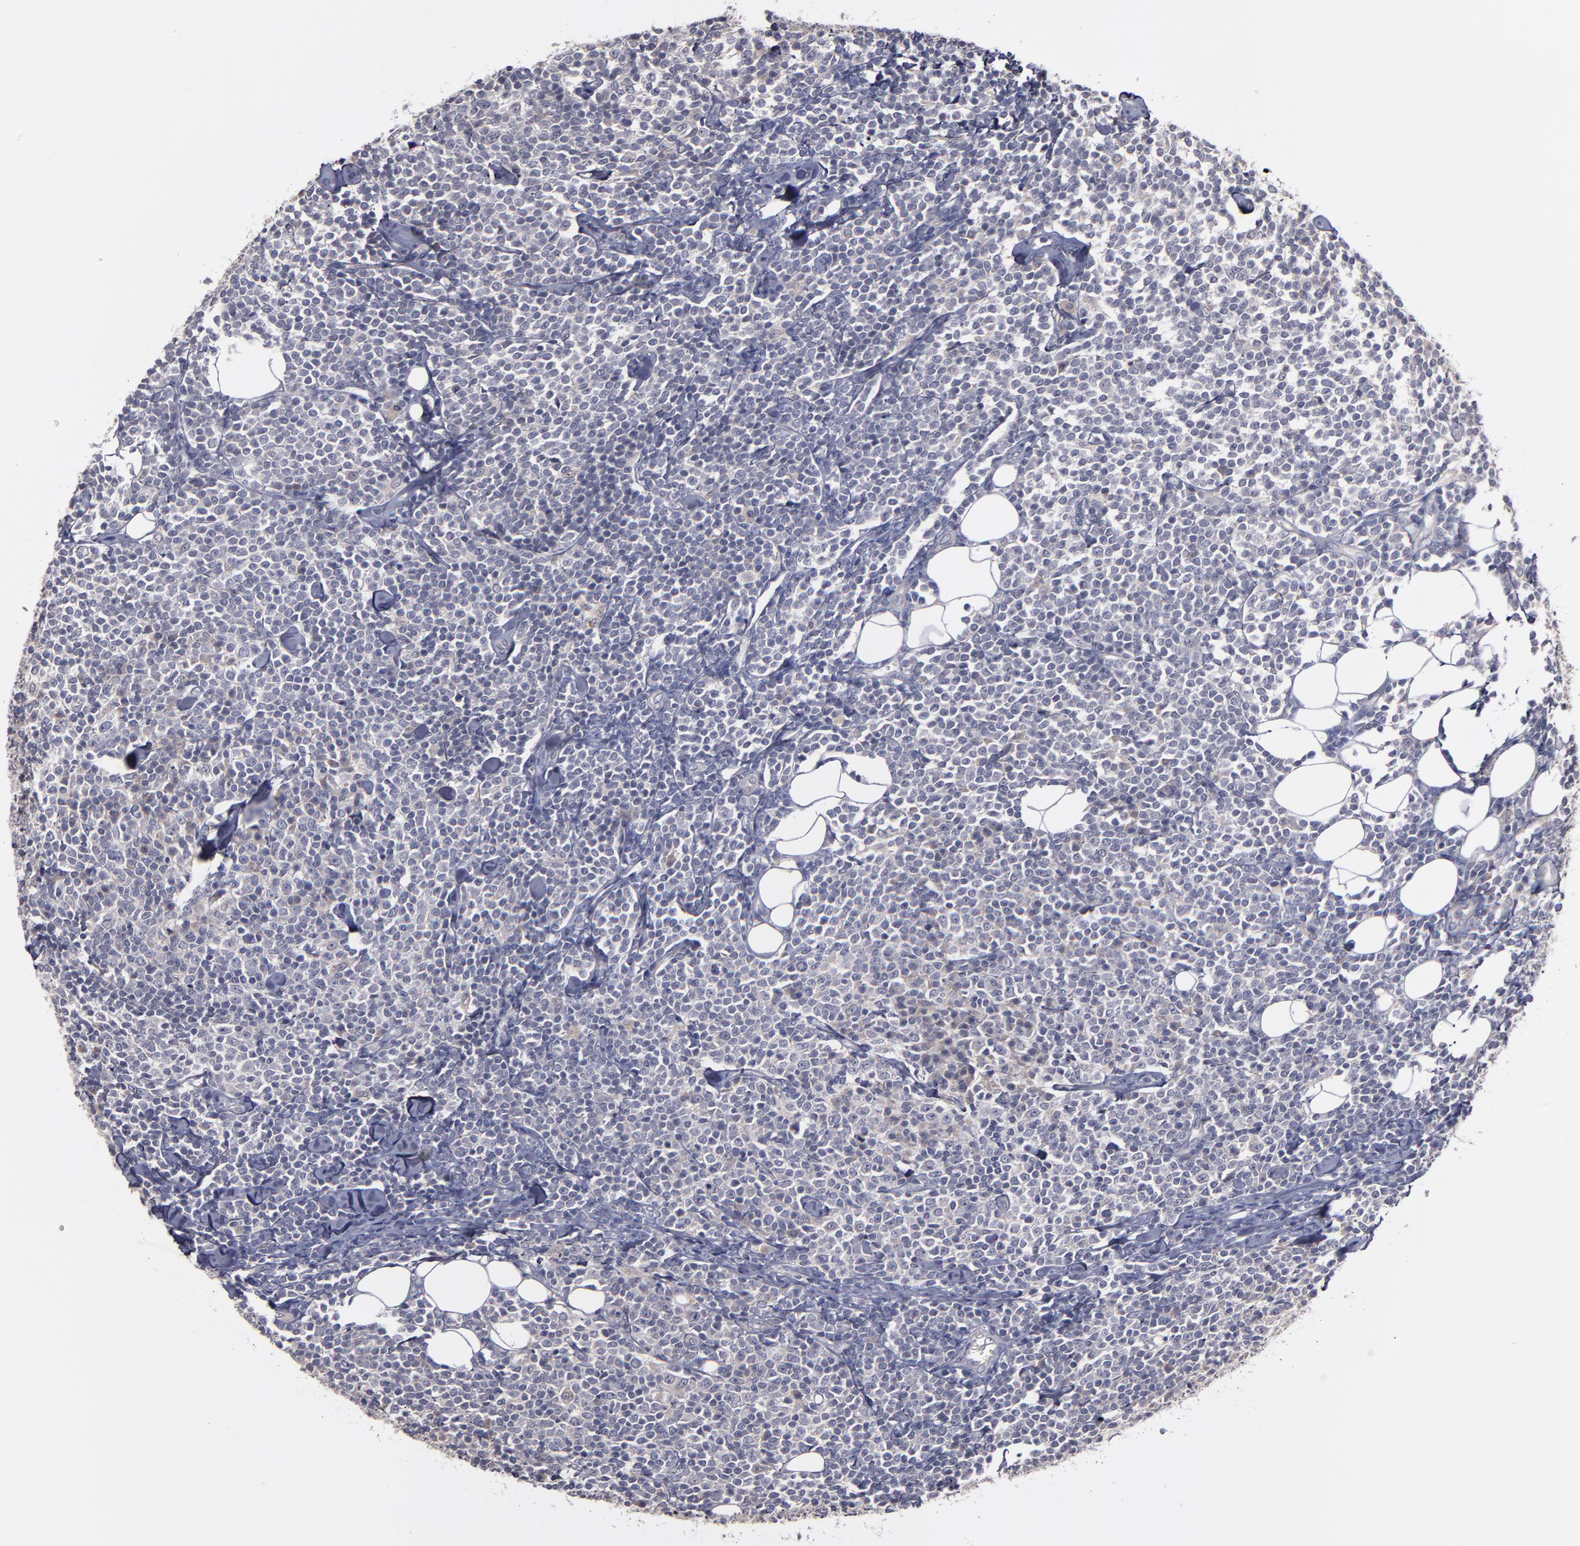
{"staining": {"intensity": "negative", "quantity": "none", "location": "none"}, "tissue": "lymphoma", "cell_type": "Tumor cells", "image_type": "cancer", "snomed": [{"axis": "morphology", "description": "Malignant lymphoma, non-Hodgkin's type, Low grade"}, {"axis": "topography", "description": "Soft tissue"}], "caption": "High magnification brightfield microscopy of low-grade malignant lymphoma, non-Hodgkin's type stained with DAB (brown) and counterstained with hematoxylin (blue): tumor cells show no significant expression.", "gene": "MMP11", "patient": {"sex": "male", "age": 92}}